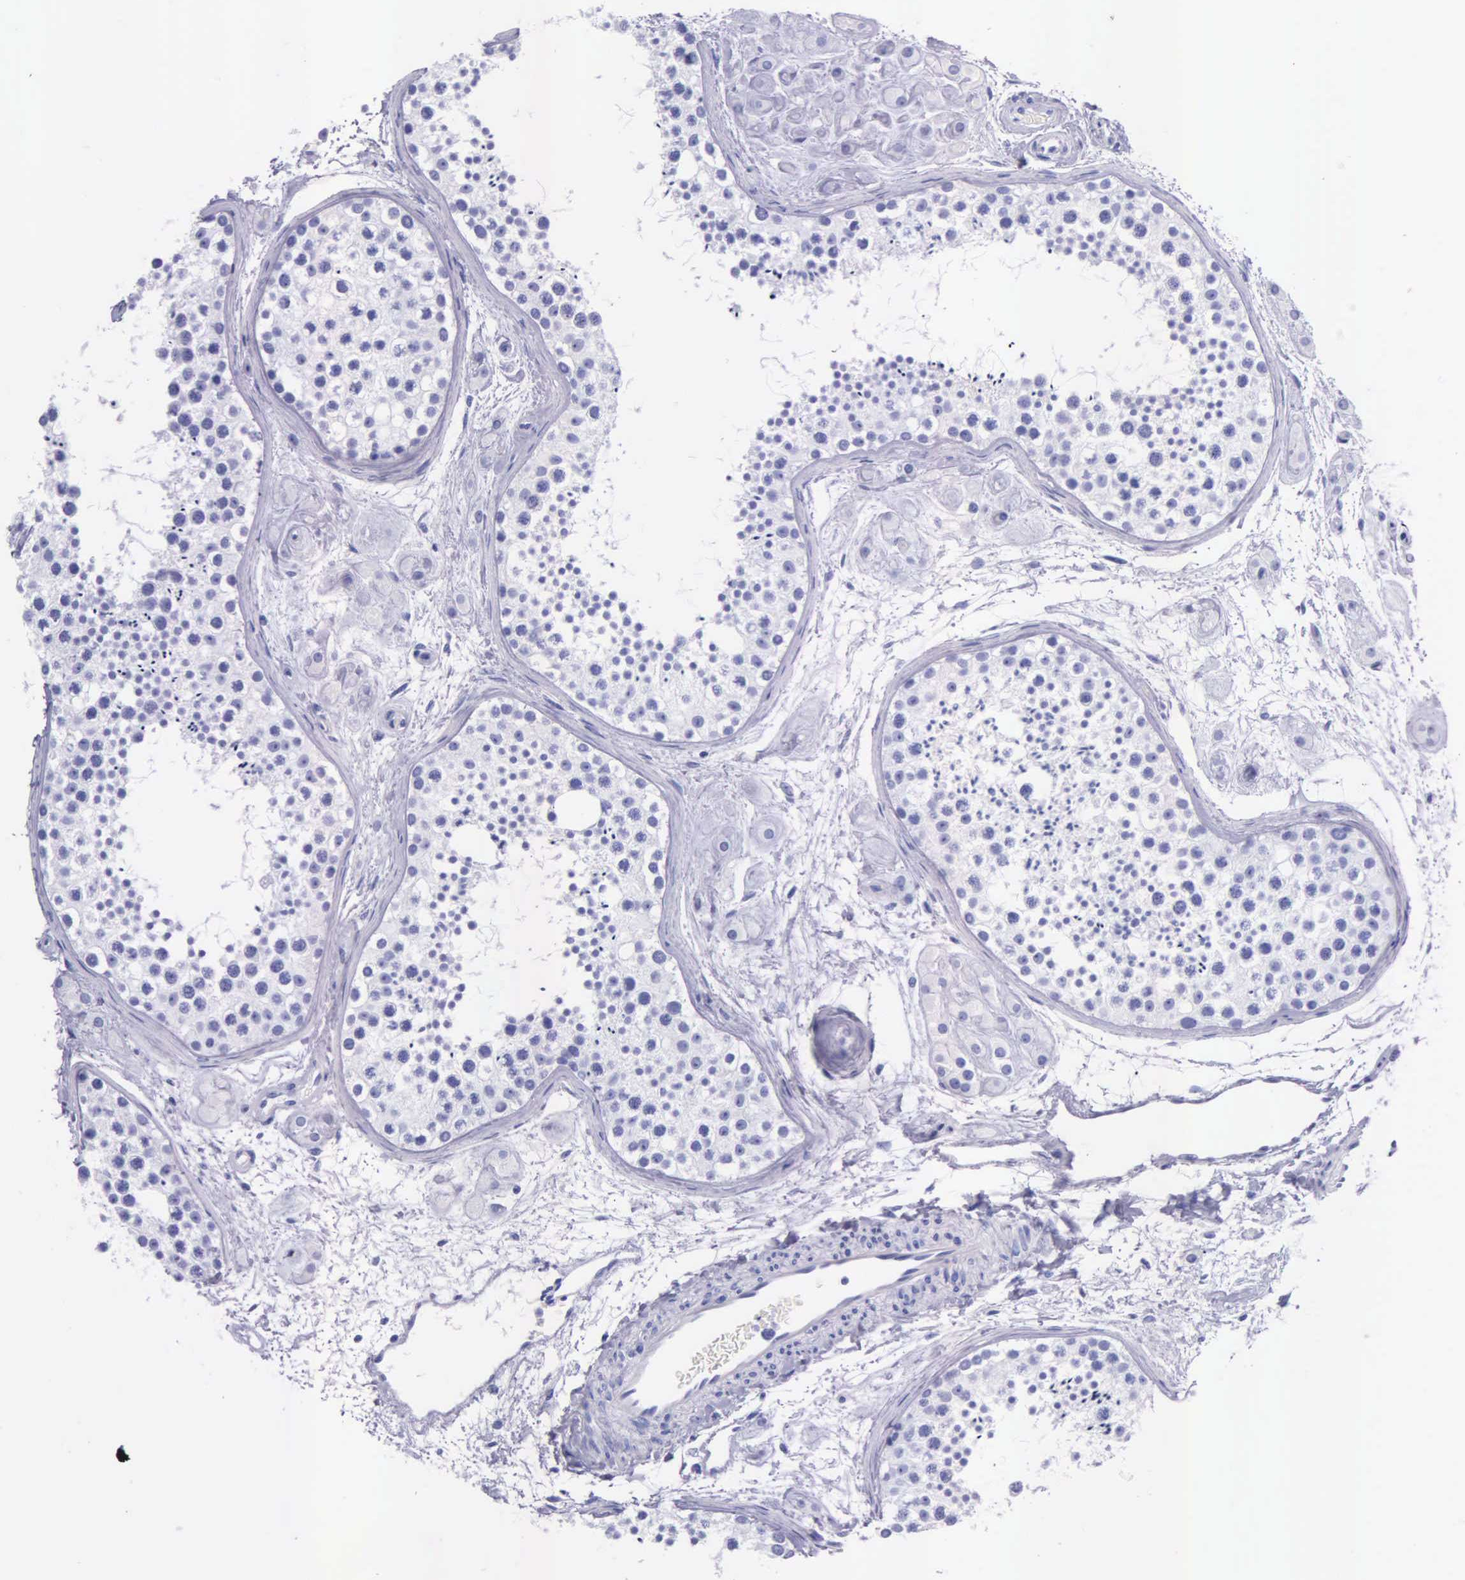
{"staining": {"intensity": "negative", "quantity": "none", "location": "none"}, "tissue": "testis", "cell_type": "Cells in seminiferous ducts", "image_type": "normal", "snomed": [{"axis": "morphology", "description": "Normal tissue, NOS"}, {"axis": "topography", "description": "Testis"}], "caption": "DAB (3,3'-diaminobenzidine) immunohistochemical staining of unremarkable testis exhibits no significant expression in cells in seminiferous ducts. (DAB (3,3'-diaminobenzidine) immunohistochemistry (IHC), high magnification).", "gene": "KLK2", "patient": {"sex": "male", "age": 38}}